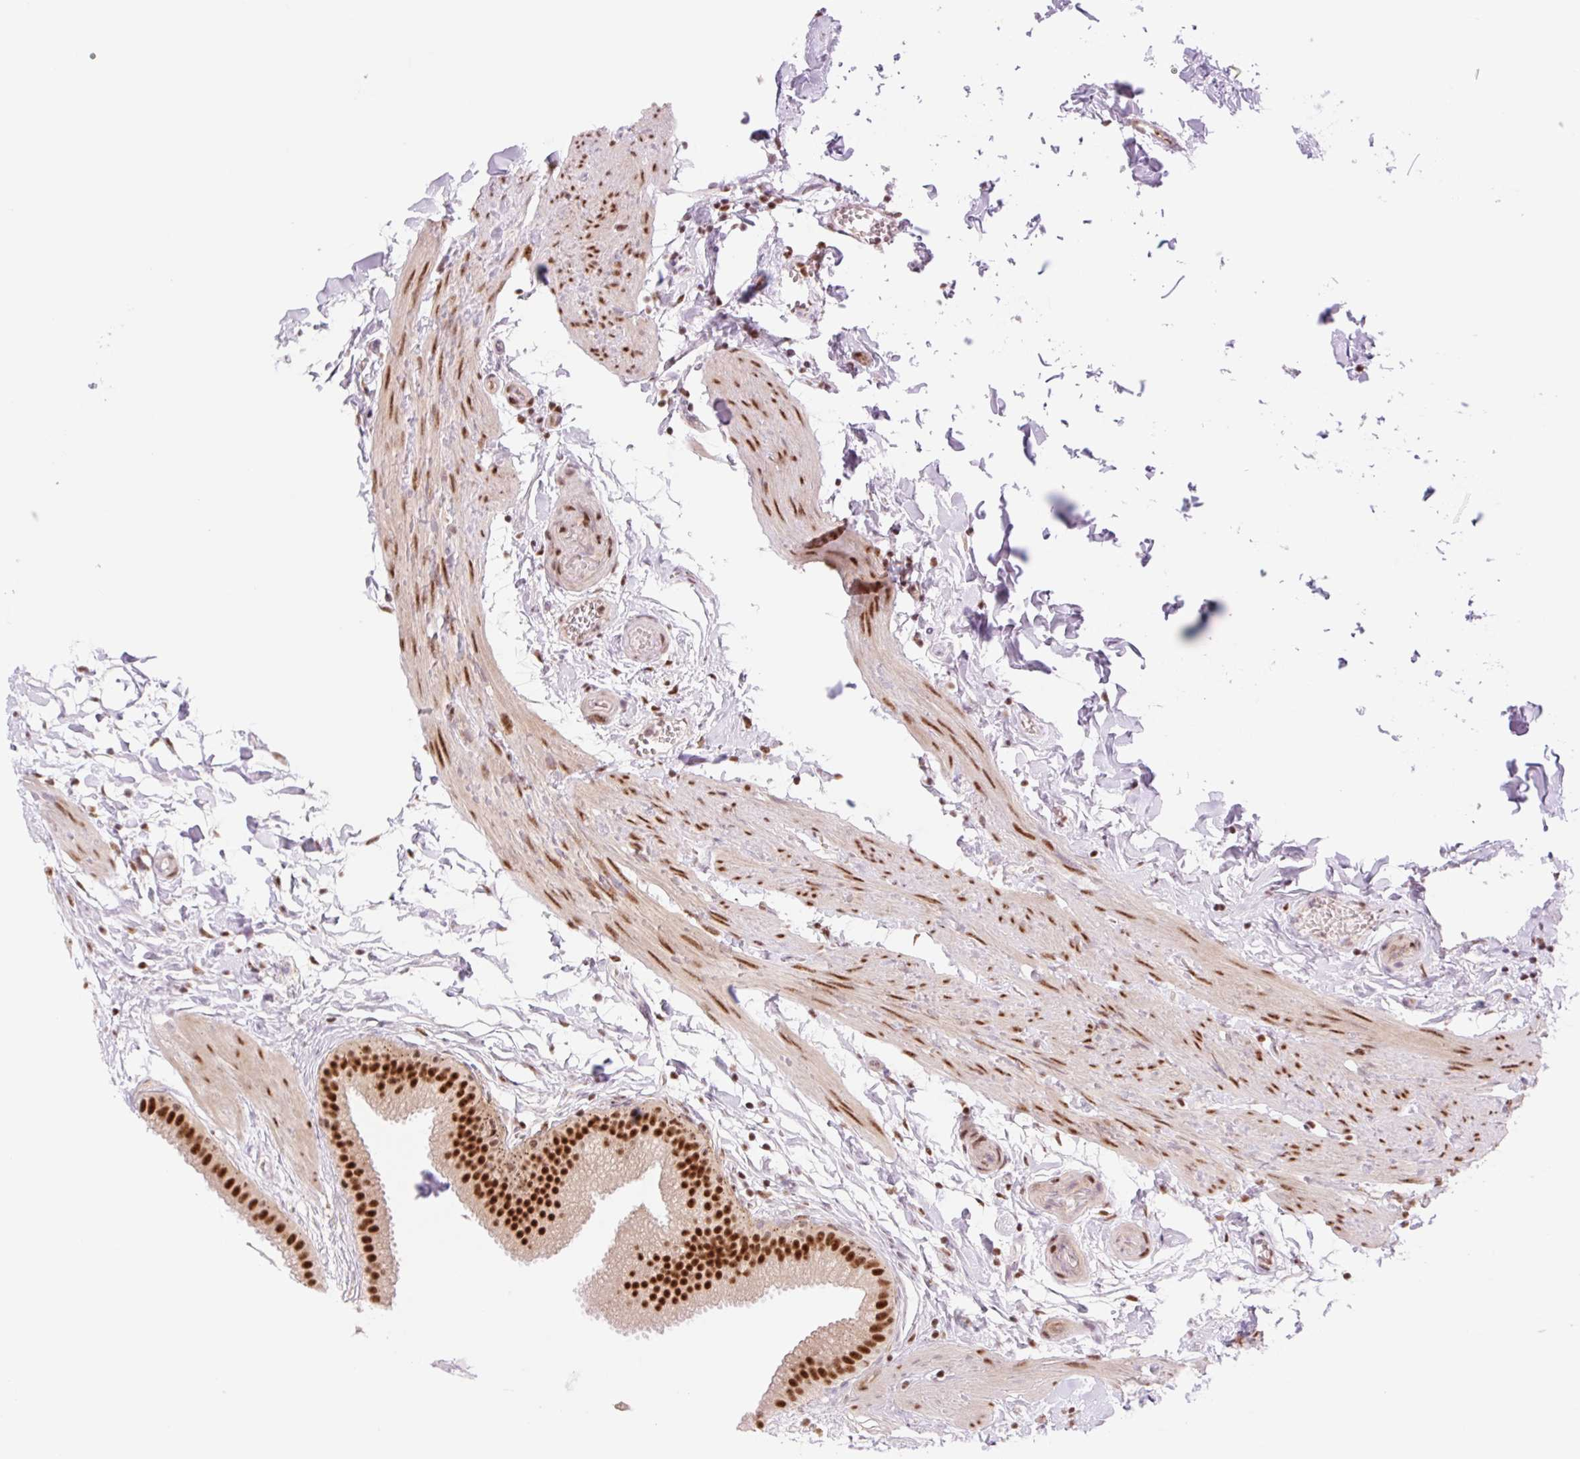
{"staining": {"intensity": "strong", "quantity": ">75%", "location": "nuclear"}, "tissue": "gallbladder", "cell_type": "Glandular cells", "image_type": "normal", "snomed": [{"axis": "morphology", "description": "Normal tissue, NOS"}, {"axis": "topography", "description": "Gallbladder"}], "caption": "Glandular cells display strong nuclear expression in approximately >75% of cells in unremarkable gallbladder.", "gene": "PRDM11", "patient": {"sex": "female", "age": 63}}